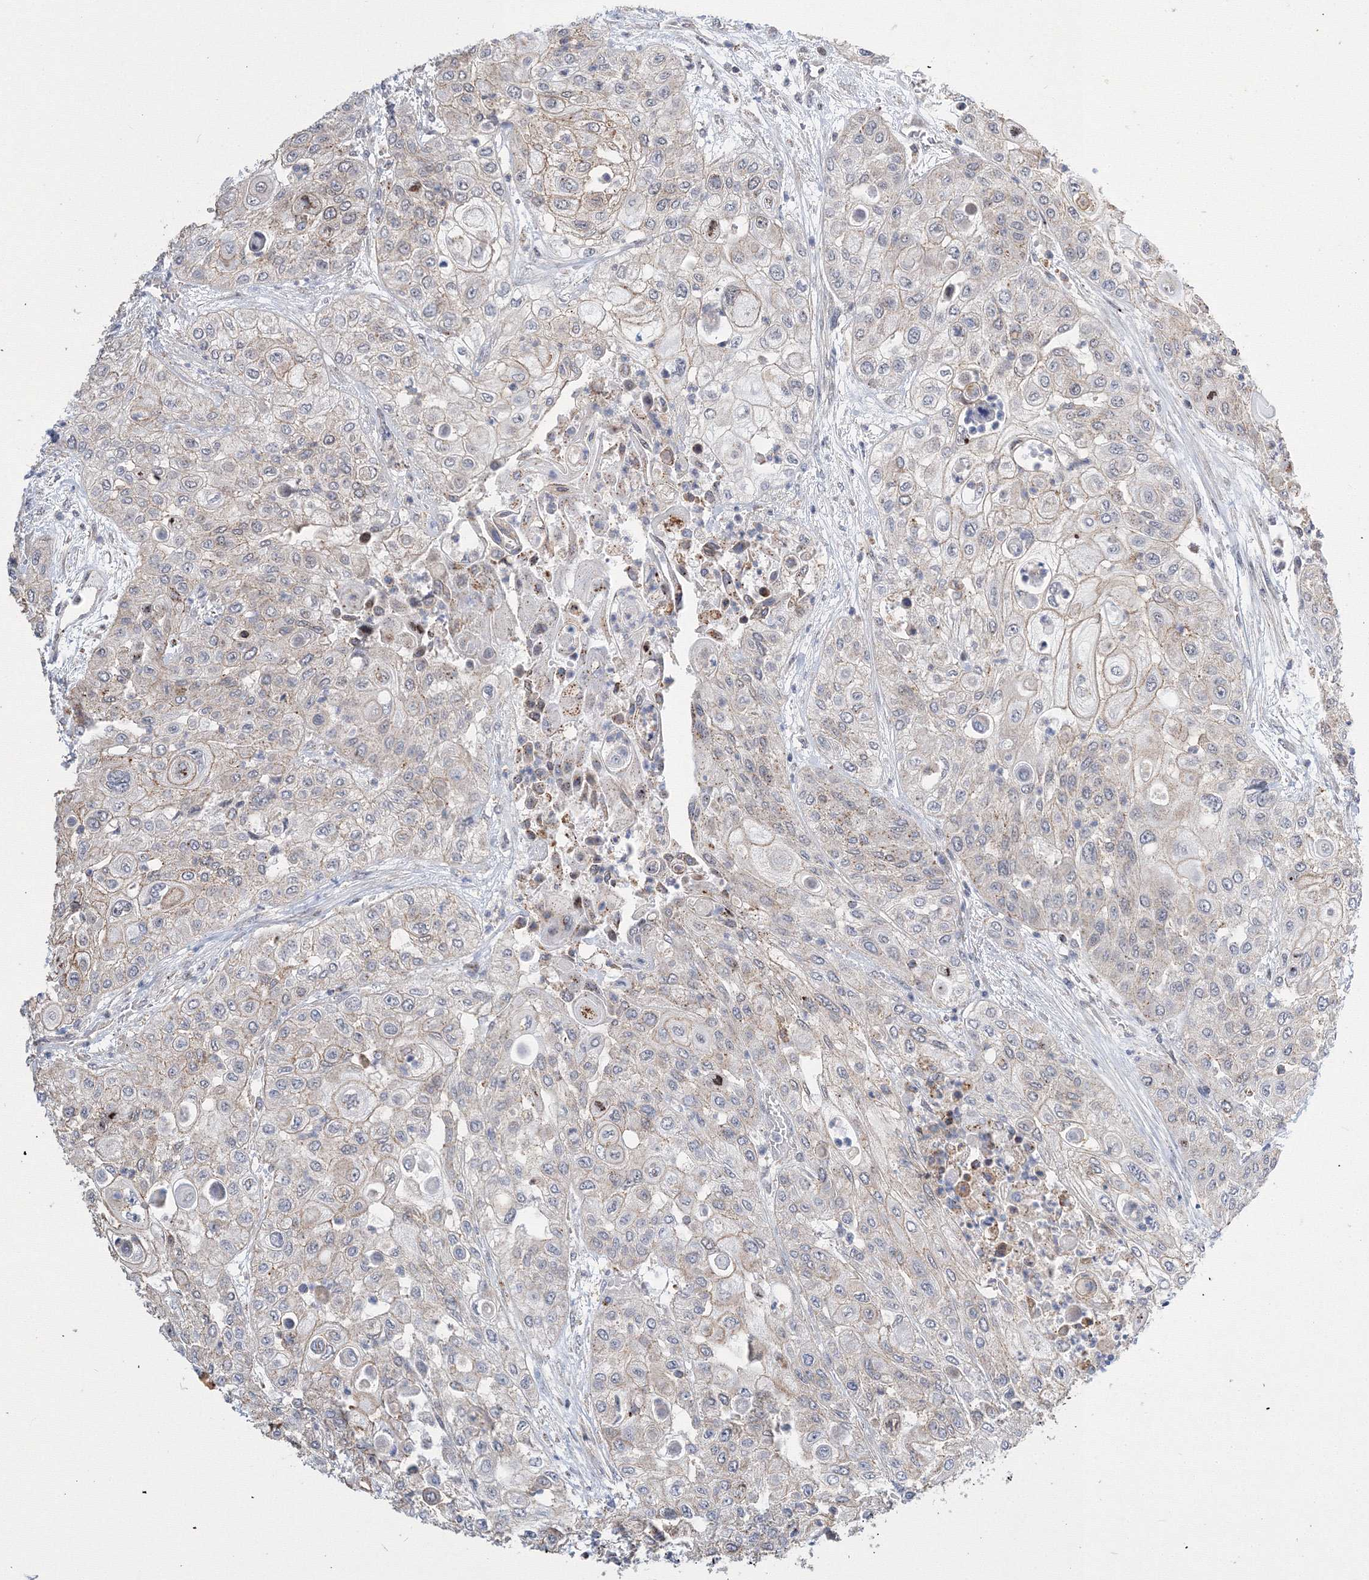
{"staining": {"intensity": "weak", "quantity": "<25%", "location": "cytoplasmic/membranous"}, "tissue": "urothelial cancer", "cell_type": "Tumor cells", "image_type": "cancer", "snomed": [{"axis": "morphology", "description": "Urothelial carcinoma, High grade"}, {"axis": "topography", "description": "Urinary bladder"}], "caption": "This is an IHC histopathology image of human urothelial cancer. There is no positivity in tumor cells.", "gene": "AASDH", "patient": {"sex": "female", "age": 79}}